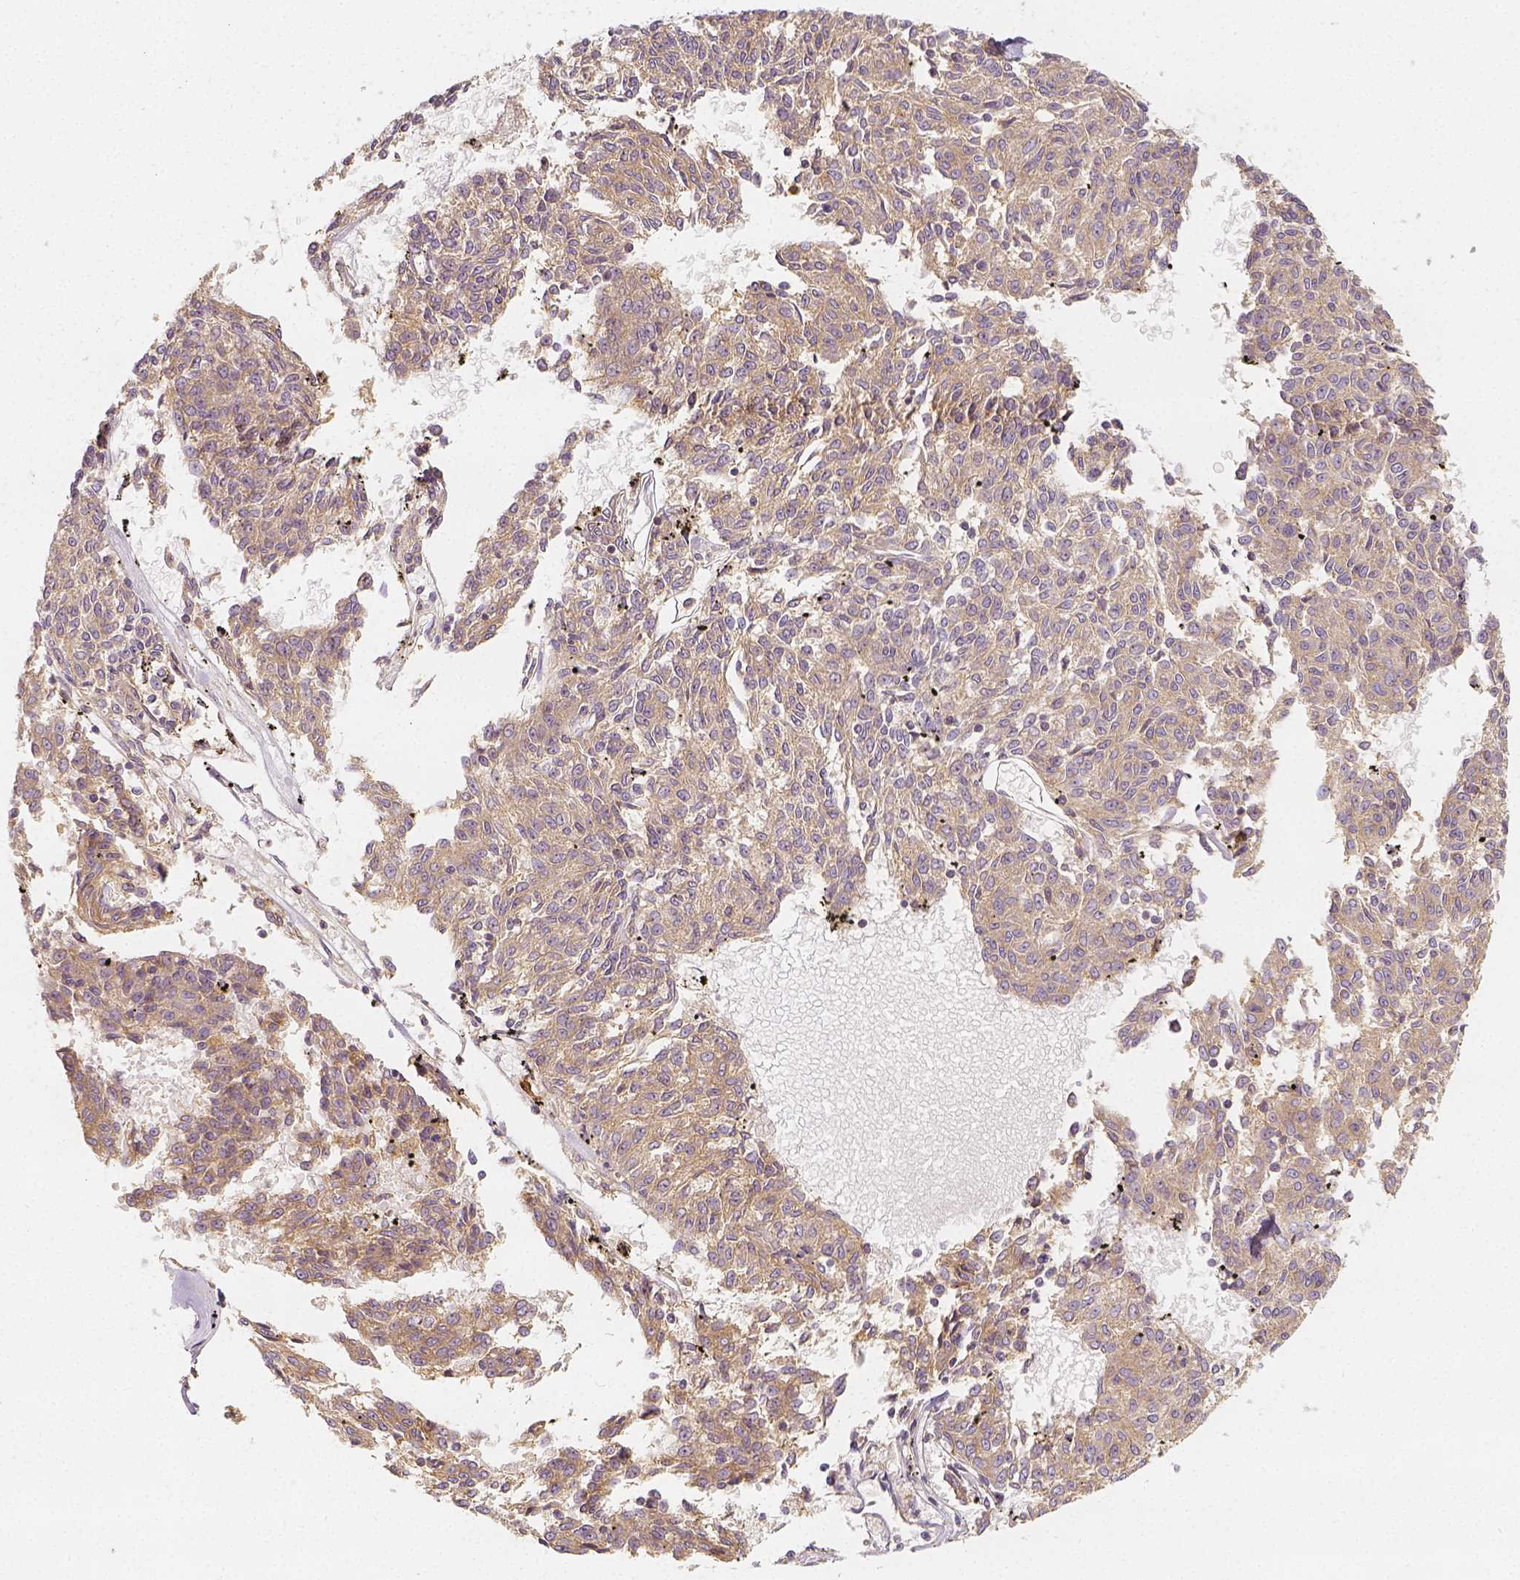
{"staining": {"intensity": "moderate", "quantity": ">75%", "location": "cytoplasmic/membranous"}, "tissue": "melanoma", "cell_type": "Tumor cells", "image_type": "cancer", "snomed": [{"axis": "morphology", "description": "Malignant melanoma, NOS"}, {"axis": "topography", "description": "Skin"}], "caption": "Protein expression analysis of melanoma displays moderate cytoplasmic/membranous expression in about >75% of tumor cells.", "gene": "PTPRJ", "patient": {"sex": "female", "age": 72}}